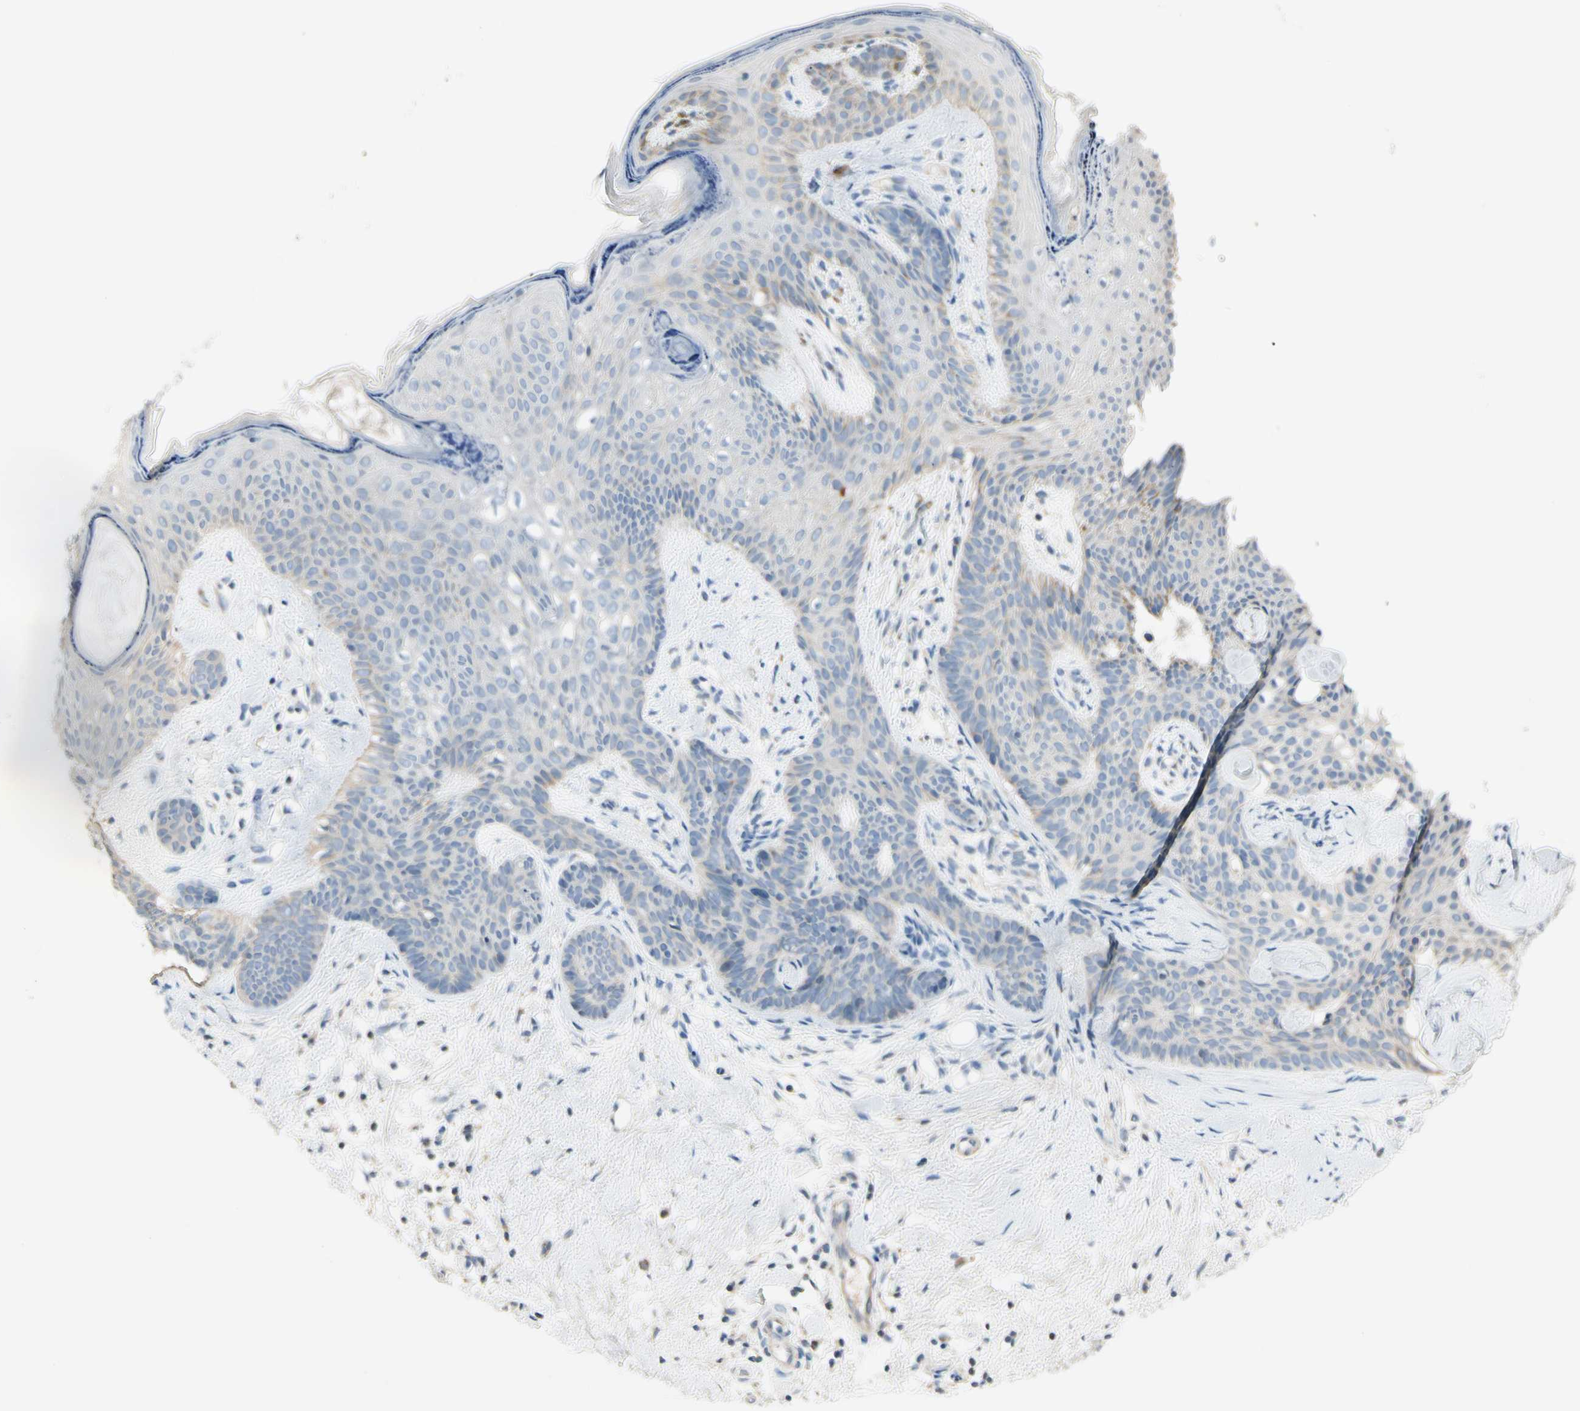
{"staining": {"intensity": "negative", "quantity": "none", "location": "none"}, "tissue": "skin cancer", "cell_type": "Tumor cells", "image_type": "cancer", "snomed": [{"axis": "morphology", "description": "Developmental malformation"}, {"axis": "morphology", "description": "Basal cell carcinoma"}, {"axis": "topography", "description": "Skin"}], "caption": "High magnification brightfield microscopy of skin cancer stained with DAB (brown) and counterstained with hematoxylin (blue): tumor cells show no significant expression.", "gene": "ALDH18A1", "patient": {"sex": "female", "age": 62}}